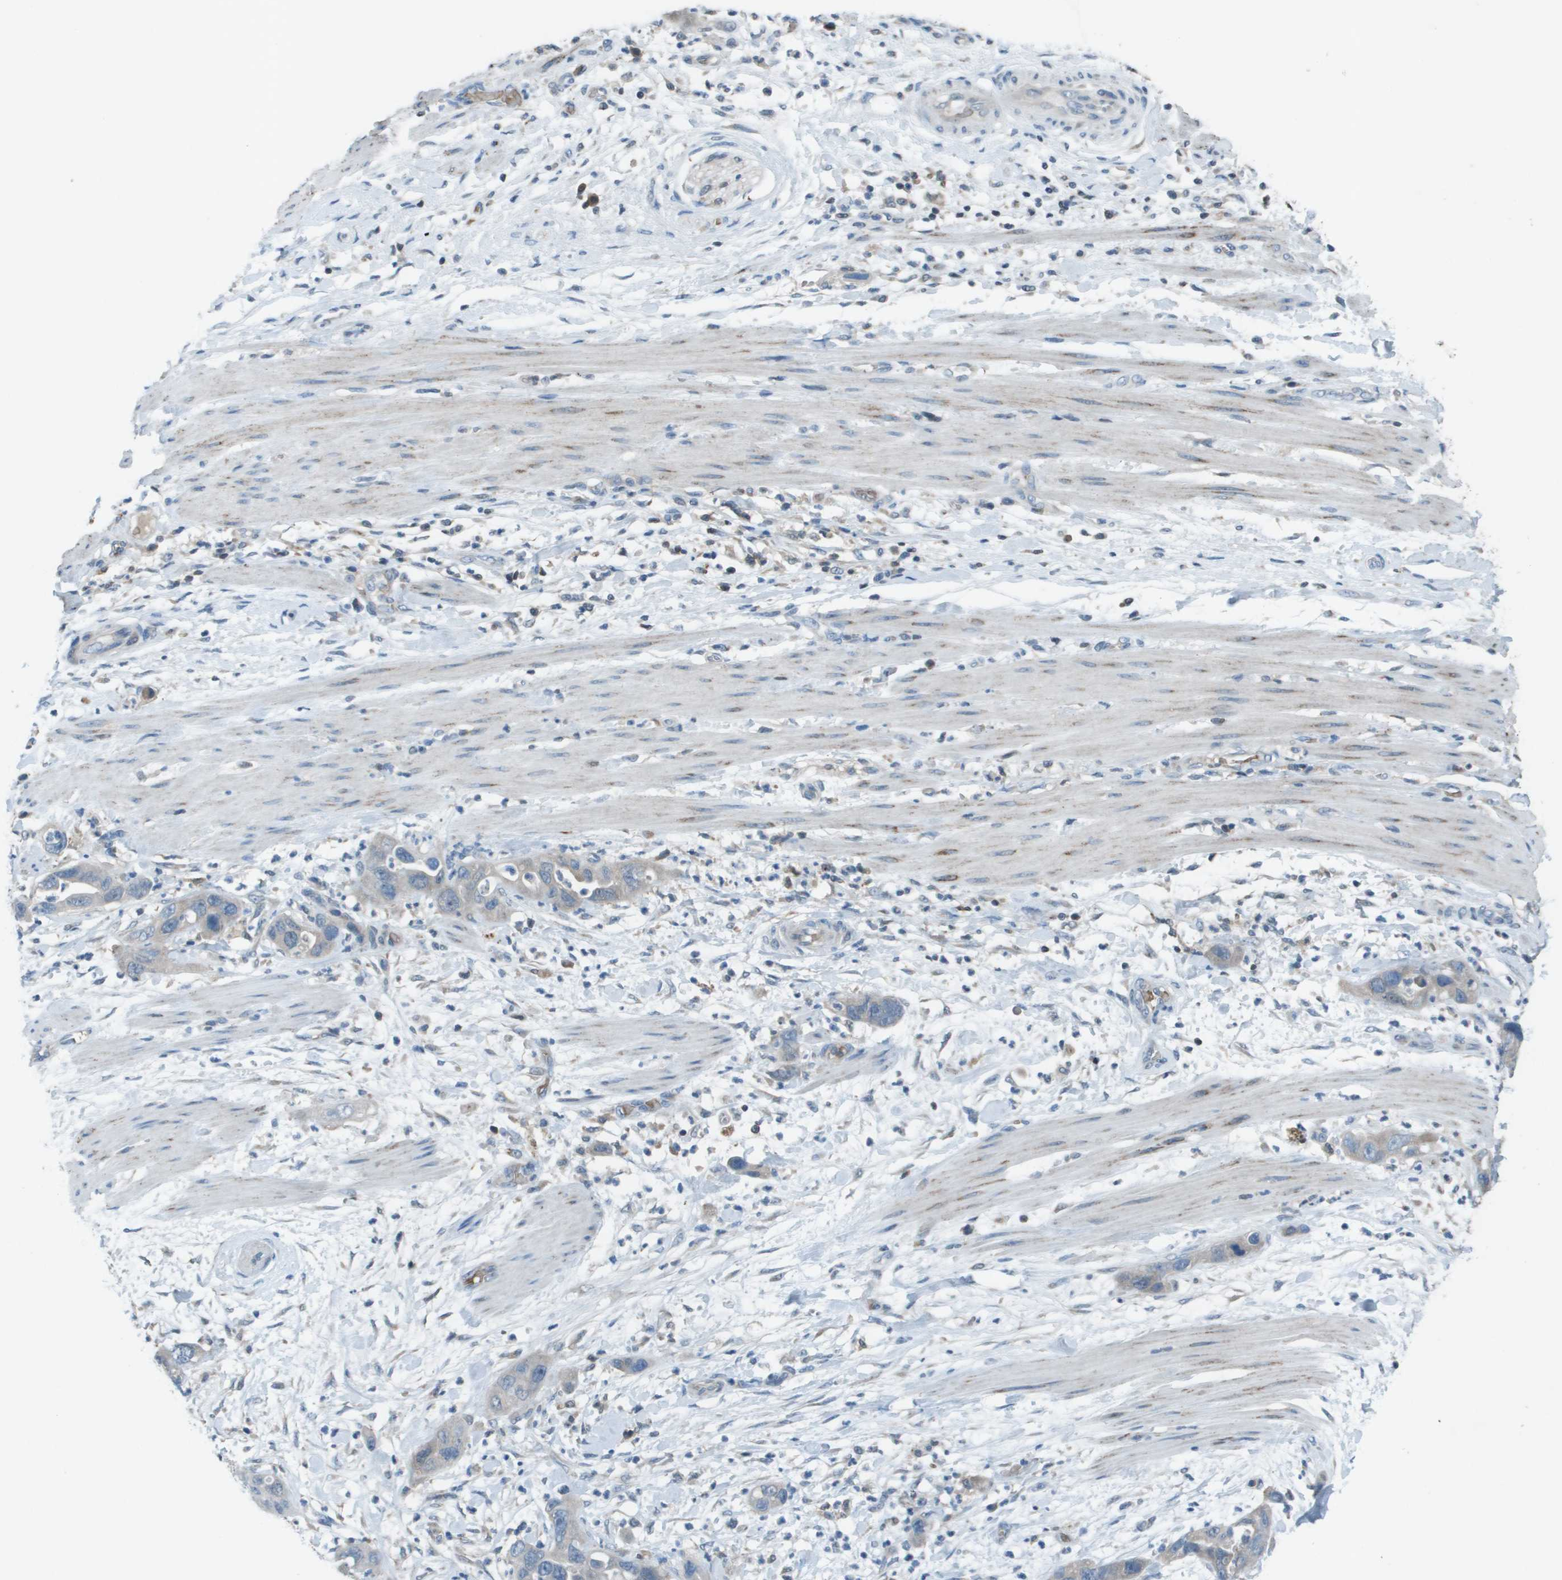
{"staining": {"intensity": "weak", "quantity": "<25%", "location": "cytoplasmic/membranous"}, "tissue": "pancreatic cancer", "cell_type": "Tumor cells", "image_type": "cancer", "snomed": [{"axis": "morphology", "description": "Adenocarcinoma, NOS"}, {"axis": "topography", "description": "Pancreas"}], "caption": "The immunohistochemistry photomicrograph has no significant expression in tumor cells of pancreatic adenocarcinoma tissue.", "gene": "CAMK4", "patient": {"sex": "female", "age": 71}}